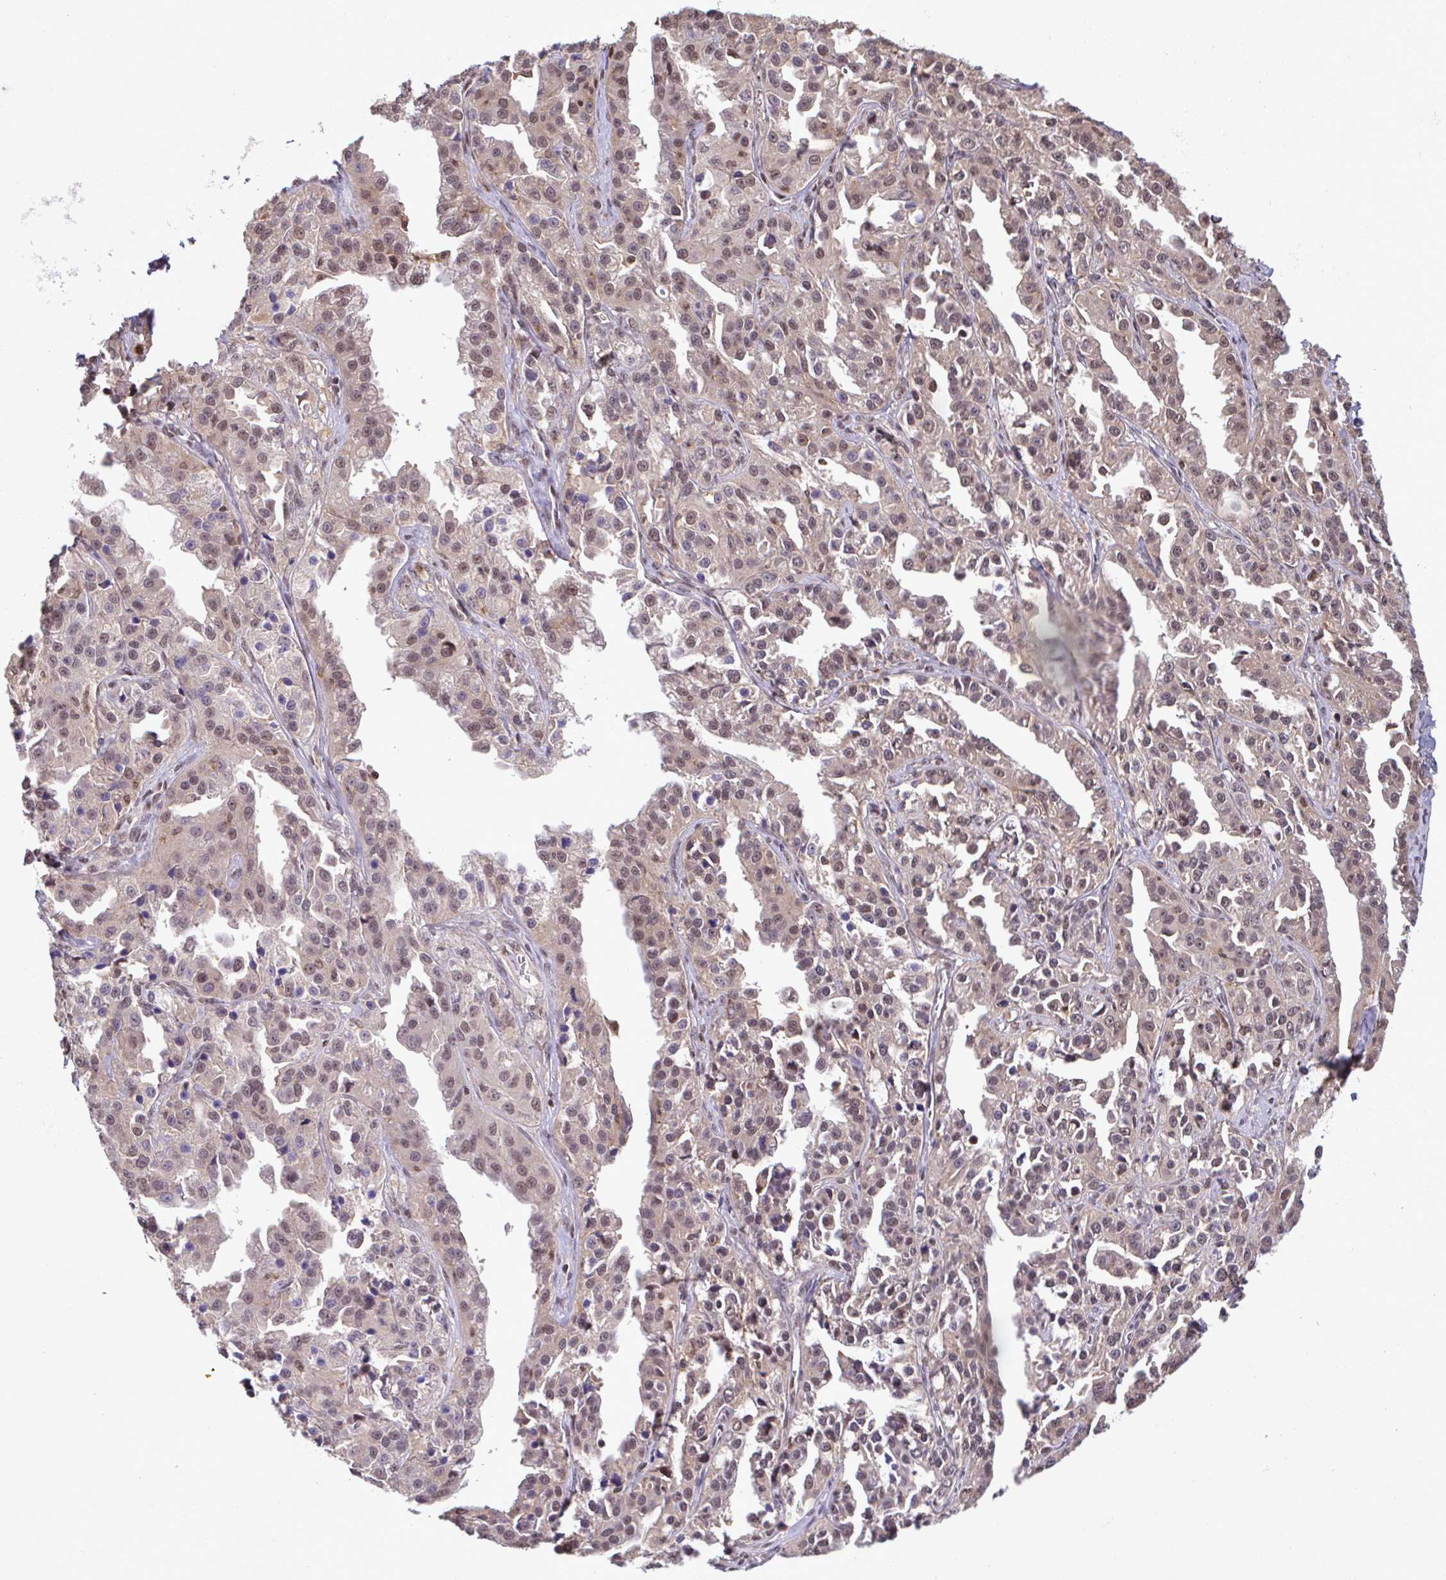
{"staining": {"intensity": "moderate", "quantity": ">75%", "location": "nuclear"}, "tissue": "ovarian cancer", "cell_type": "Tumor cells", "image_type": "cancer", "snomed": [{"axis": "morphology", "description": "Cystadenocarcinoma, serous, NOS"}, {"axis": "topography", "description": "Ovary"}], "caption": "Serous cystadenocarcinoma (ovarian) tissue exhibits moderate nuclear expression in about >75% of tumor cells, visualized by immunohistochemistry.", "gene": "OR6K3", "patient": {"sex": "female", "age": 75}}